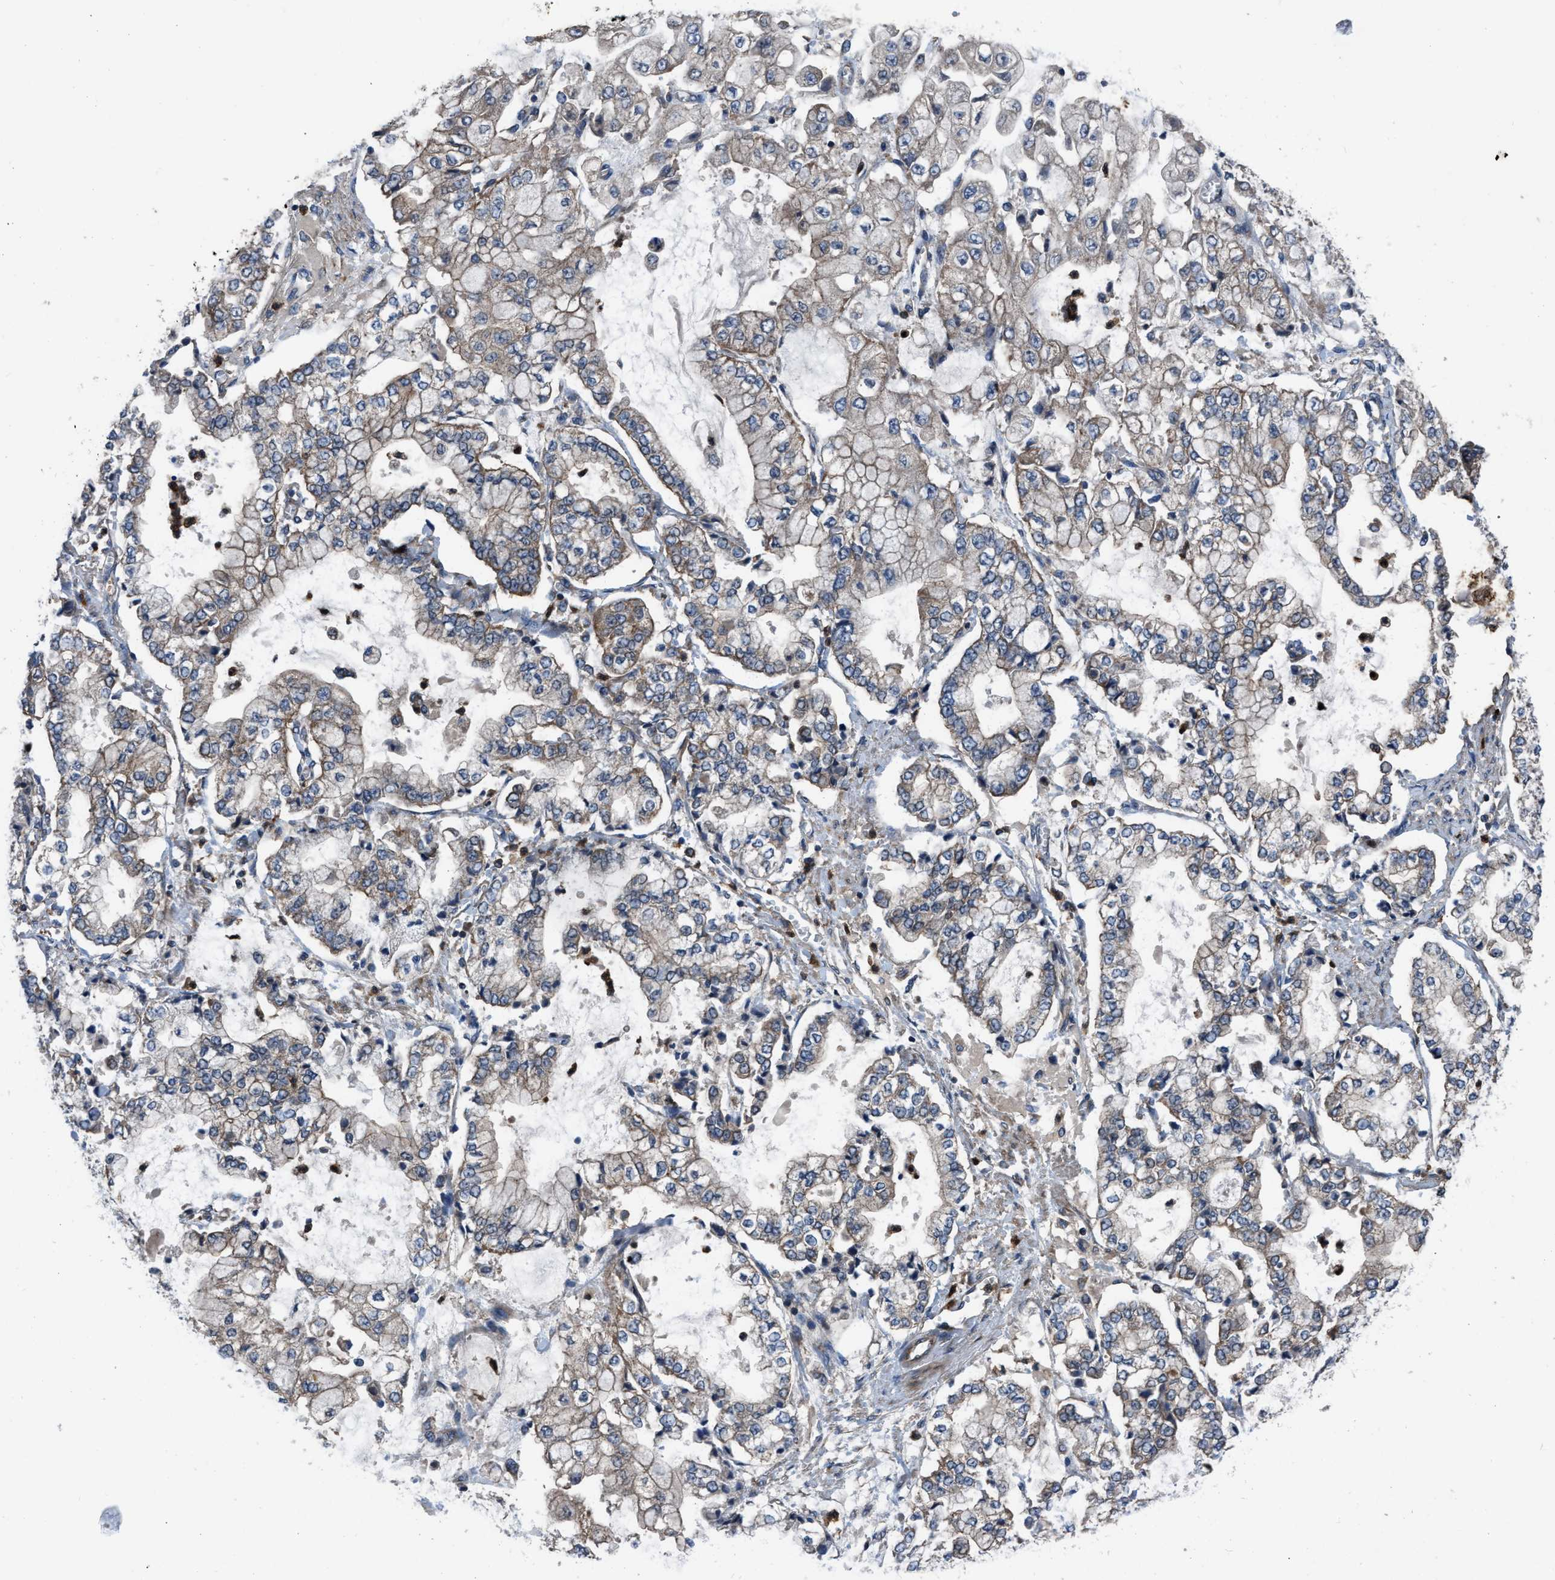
{"staining": {"intensity": "weak", "quantity": ">75%", "location": "cytoplasmic/membranous"}, "tissue": "stomach cancer", "cell_type": "Tumor cells", "image_type": "cancer", "snomed": [{"axis": "morphology", "description": "Adenocarcinoma, NOS"}, {"axis": "topography", "description": "Stomach"}], "caption": "This histopathology image demonstrates immunohistochemistry (IHC) staining of stomach cancer (adenocarcinoma), with low weak cytoplasmic/membranous positivity in approximately >75% of tumor cells.", "gene": "USP25", "patient": {"sex": "male", "age": 76}}